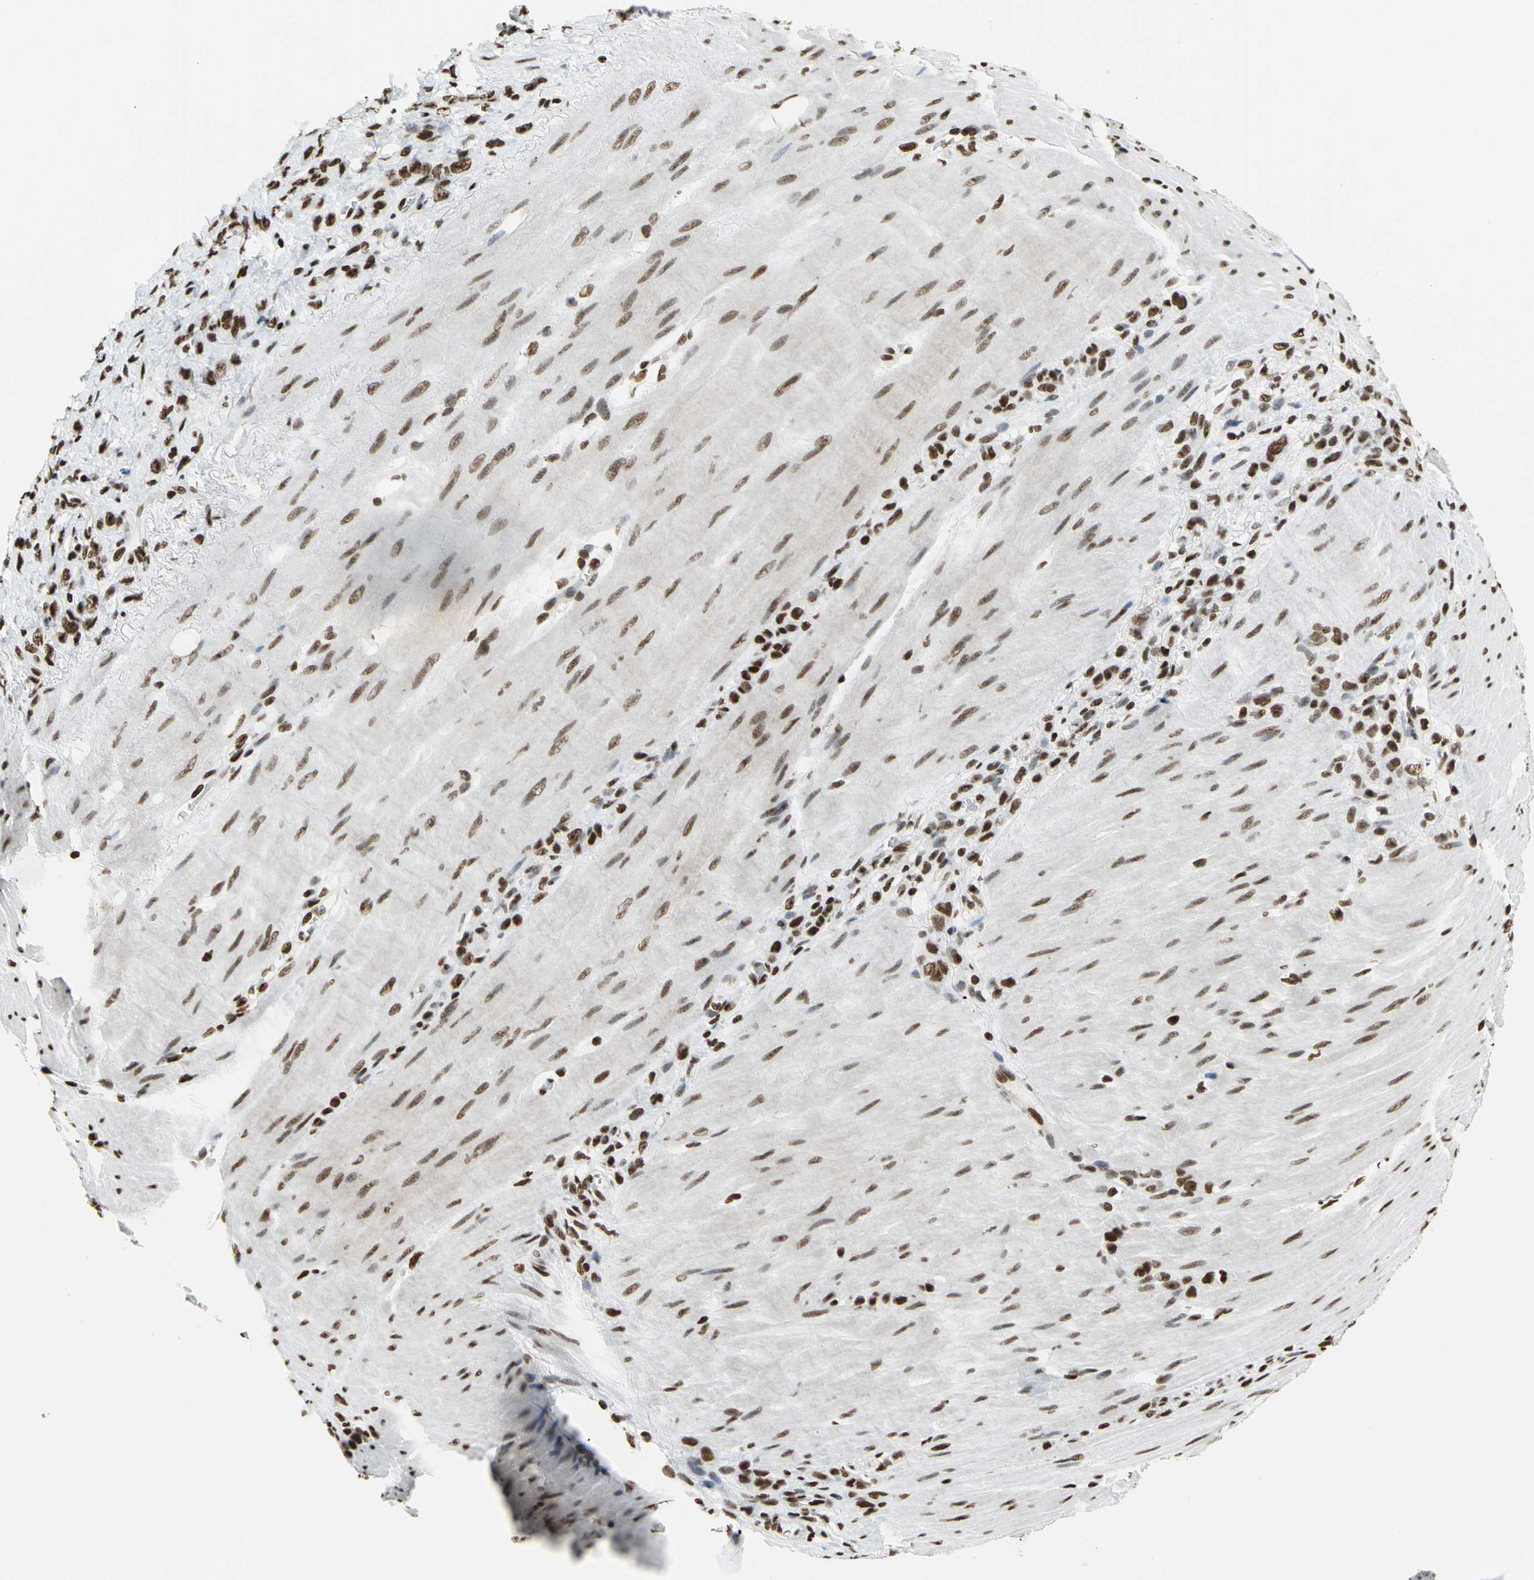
{"staining": {"intensity": "strong", "quantity": ">75%", "location": "nuclear"}, "tissue": "stomach cancer", "cell_type": "Tumor cells", "image_type": "cancer", "snomed": [{"axis": "morphology", "description": "Adenocarcinoma, NOS"}, {"axis": "topography", "description": "Stomach"}], "caption": "Strong nuclear protein positivity is seen in about >75% of tumor cells in stomach cancer.", "gene": "HMGB1", "patient": {"sex": "male", "age": 82}}